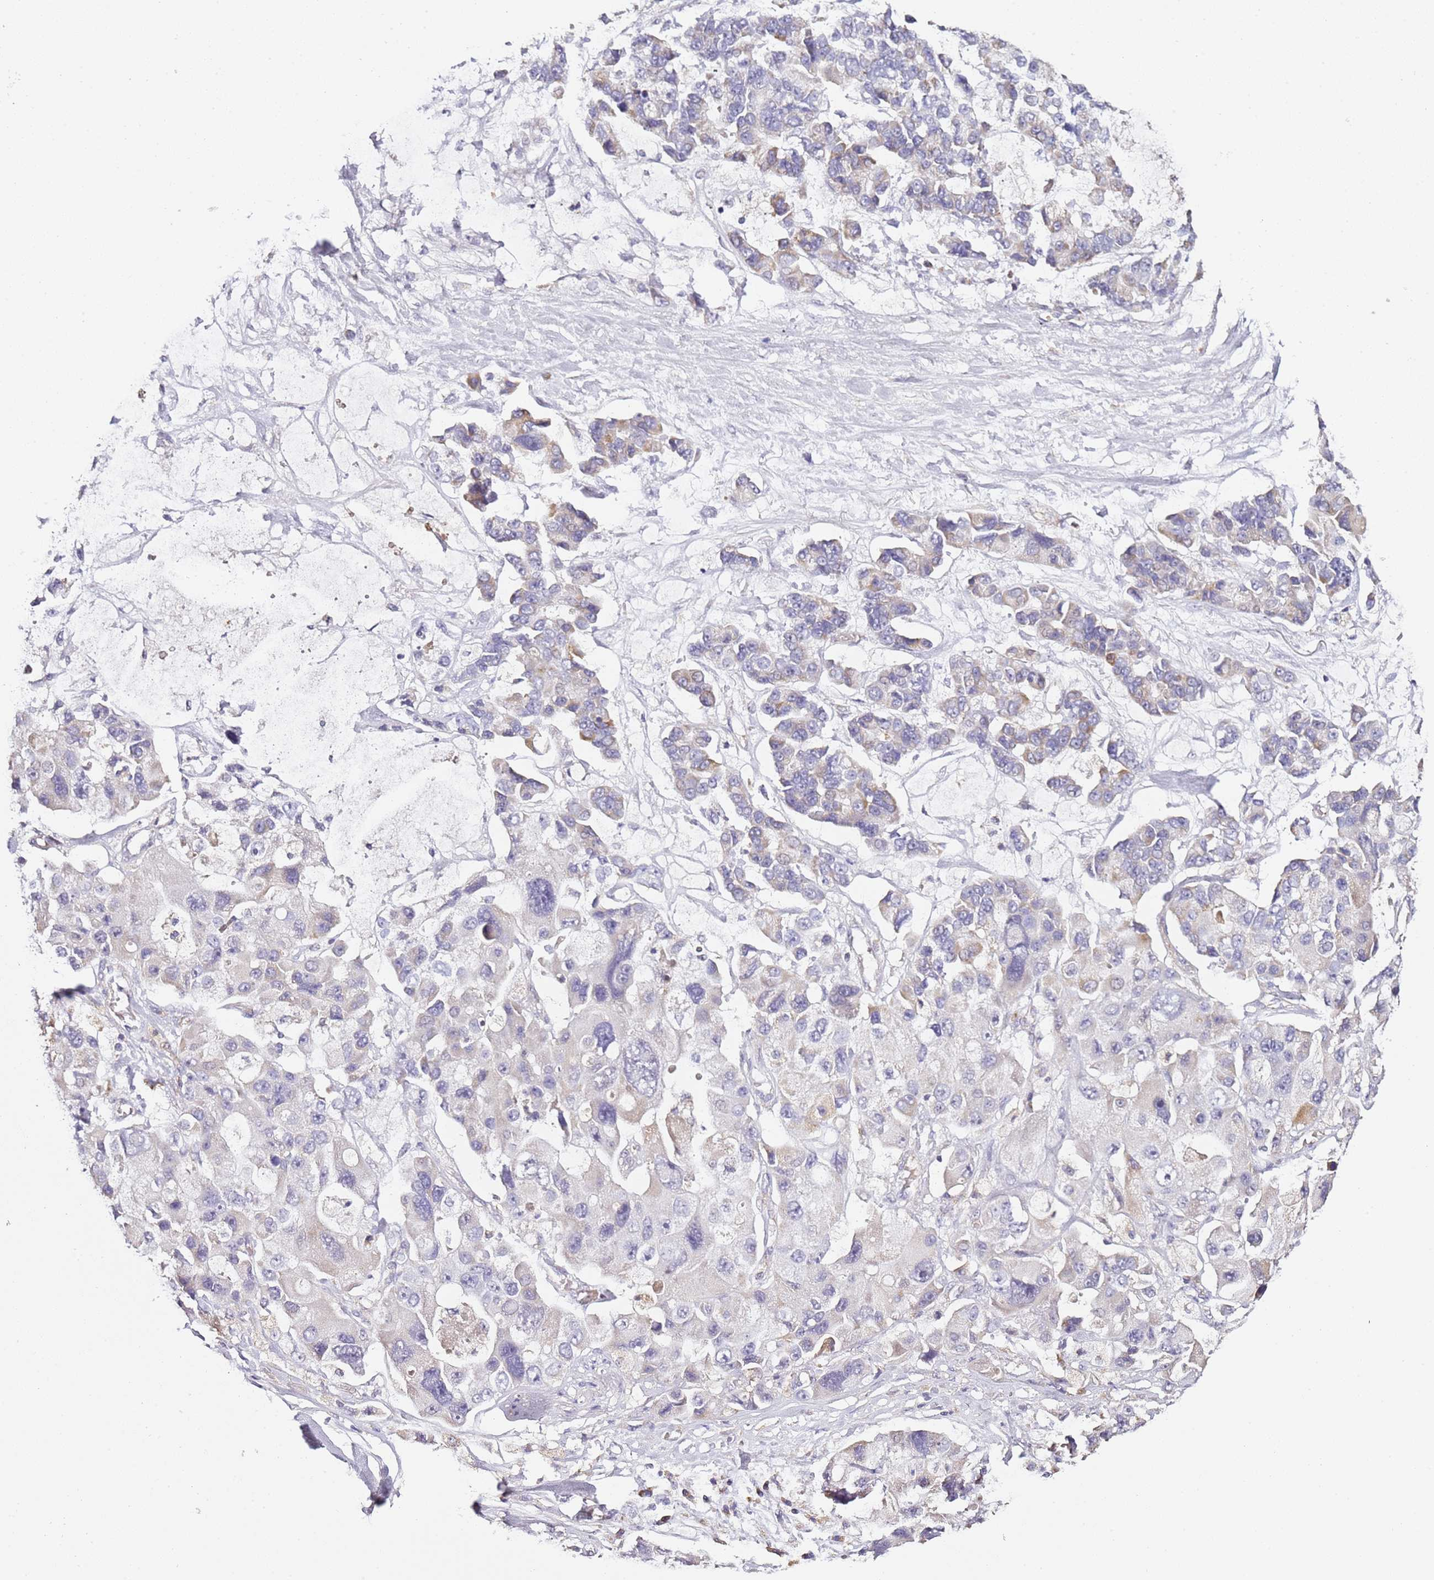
{"staining": {"intensity": "weak", "quantity": "<25%", "location": "cytoplasmic/membranous"}, "tissue": "lung cancer", "cell_type": "Tumor cells", "image_type": "cancer", "snomed": [{"axis": "morphology", "description": "Adenocarcinoma, NOS"}, {"axis": "topography", "description": "Lung"}], "caption": "A high-resolution micrograph shows IHC staining of lung cancer (adenocarcinoma), which displays no significant positivity in tumor cells. (DAB IHC with hematoxylin counter stain).", "gene": "OR2B11", "patient": {"sex": "female", "age": 54}}